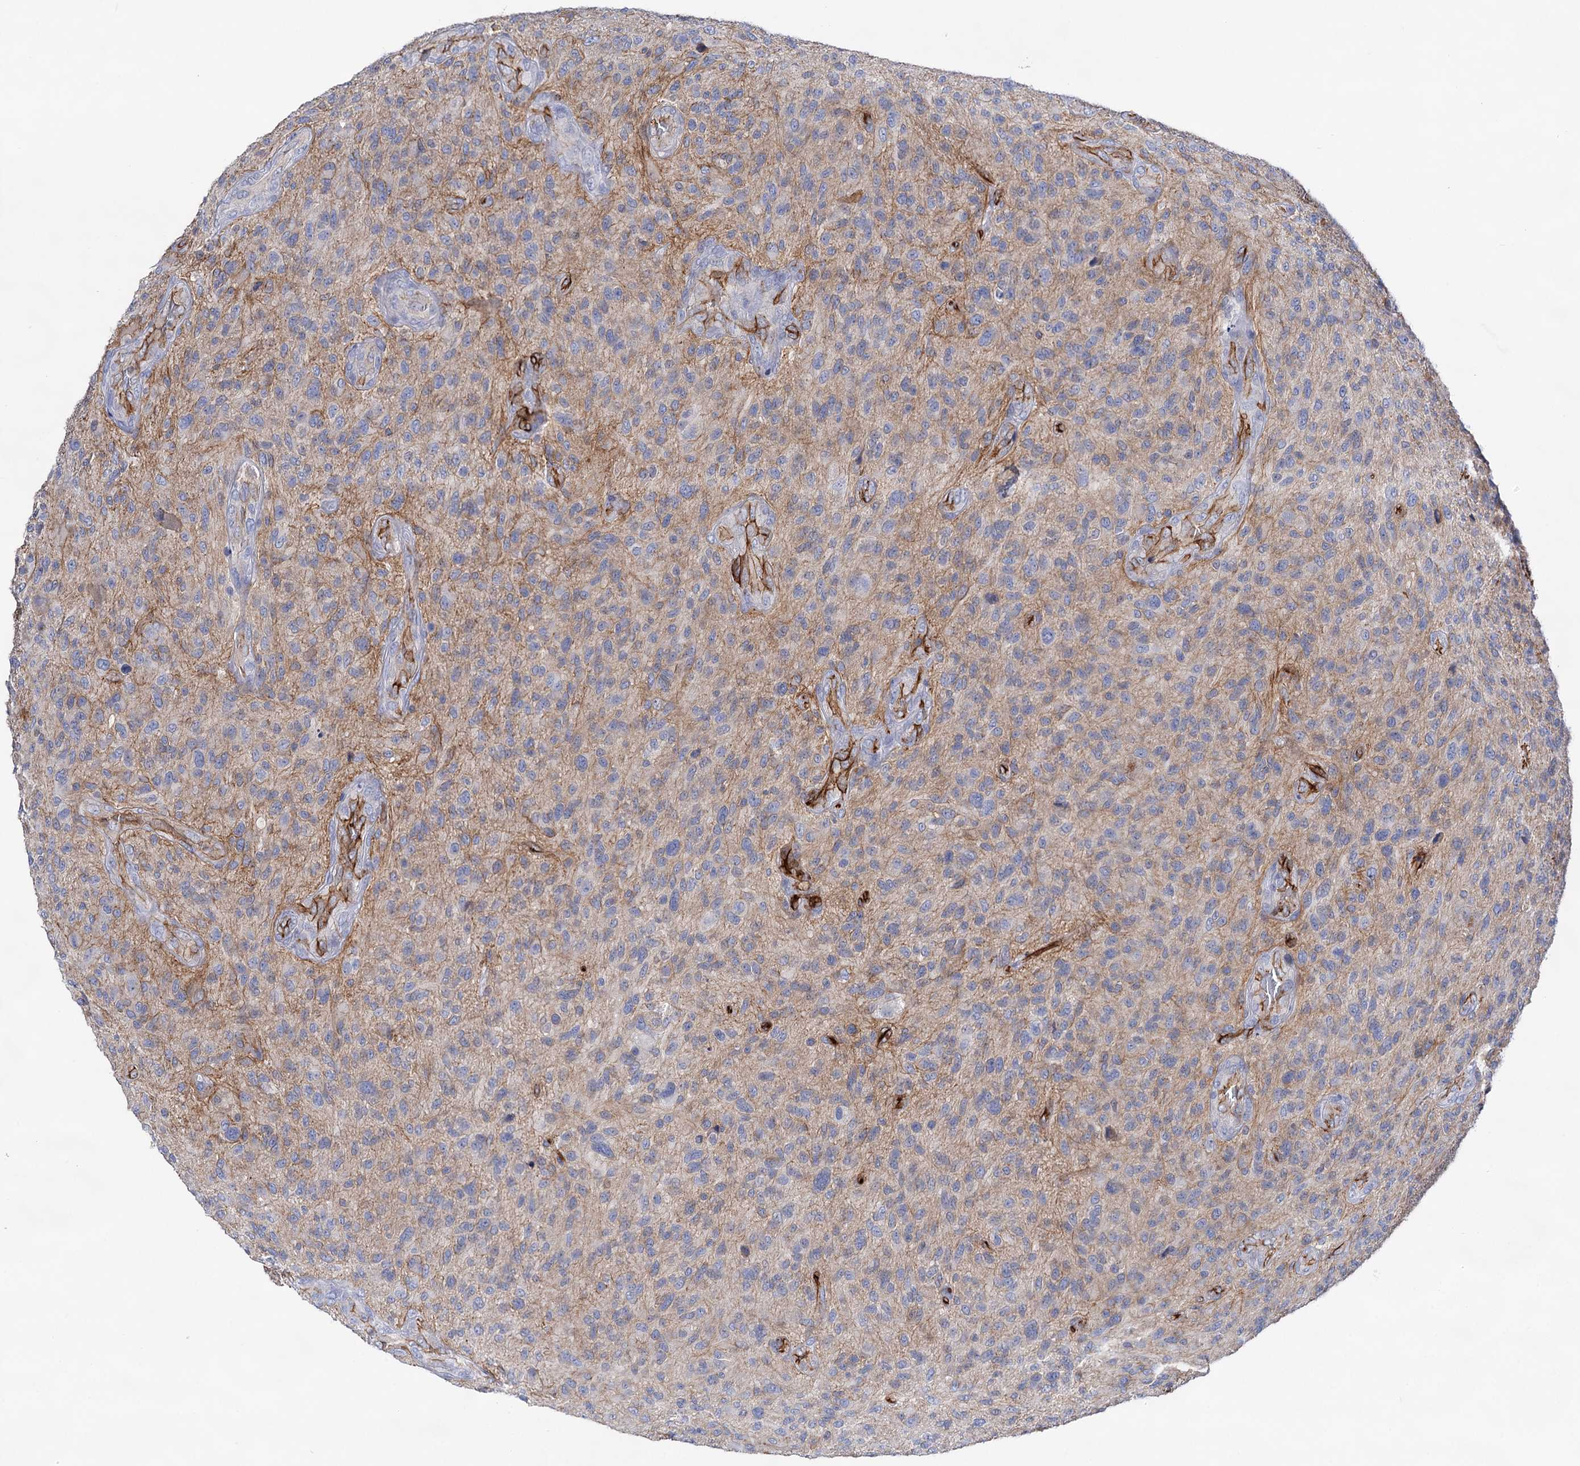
{"staining": {"intensity": "negative", "quantity": "none", "location": "none"}, "tissue": "glioma", "cell_type": "Tumor cells", "image_type": "cancer", "snomed": [{"axis": "morphology", "description": "Glioma, malignant, High grade"}, {"axis": "topography", "description": "Brain"}], "caption": "Immunohistochemistry image of human malignant high-grade glioma stained for a protein (brown), which displays no positivity in tumor cells.", "gene": "ABLIM1", "patient": {"sex": "male", "age": 47}}